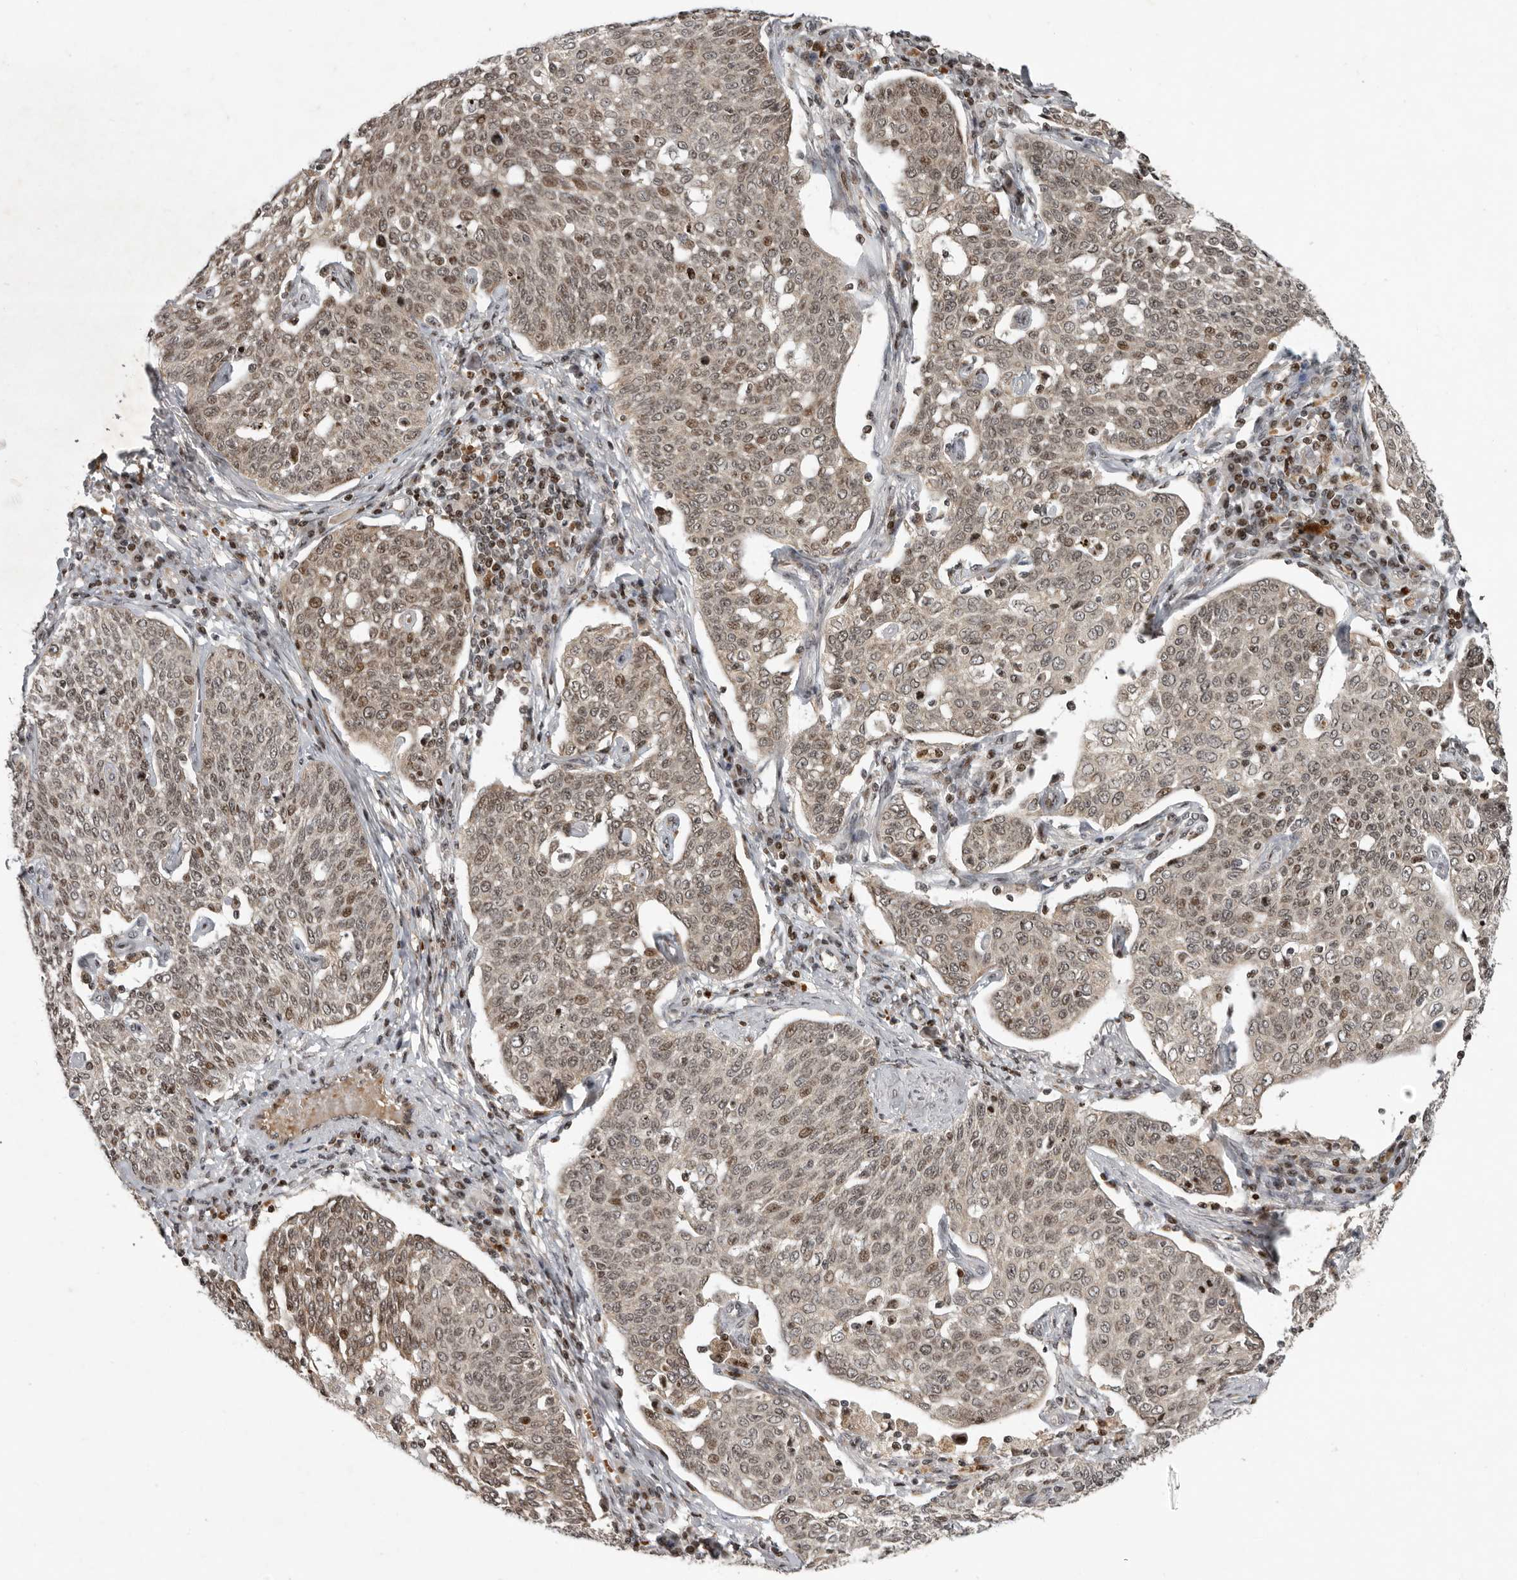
{"staining": {"intensity": "moderate", "quantity": "25%-75%", "location": "nuclear"}, "tissue": "cervical cancer", "cell_type": "Tumor cells", "image_type": "cancer", "snomed": [{"axis": "morphology", "description": "Squamous cell carcinoma, NOS"}, {"axis": "topography", "description": "Cervix"}], "caption": "Squamous cell carcinoma (cervical) tissue reveals moderate nuclear expression in approximately 25%-75% of tumor cells", "gene": "RABIF", "patient": {"sex": "female", "age": 34}}